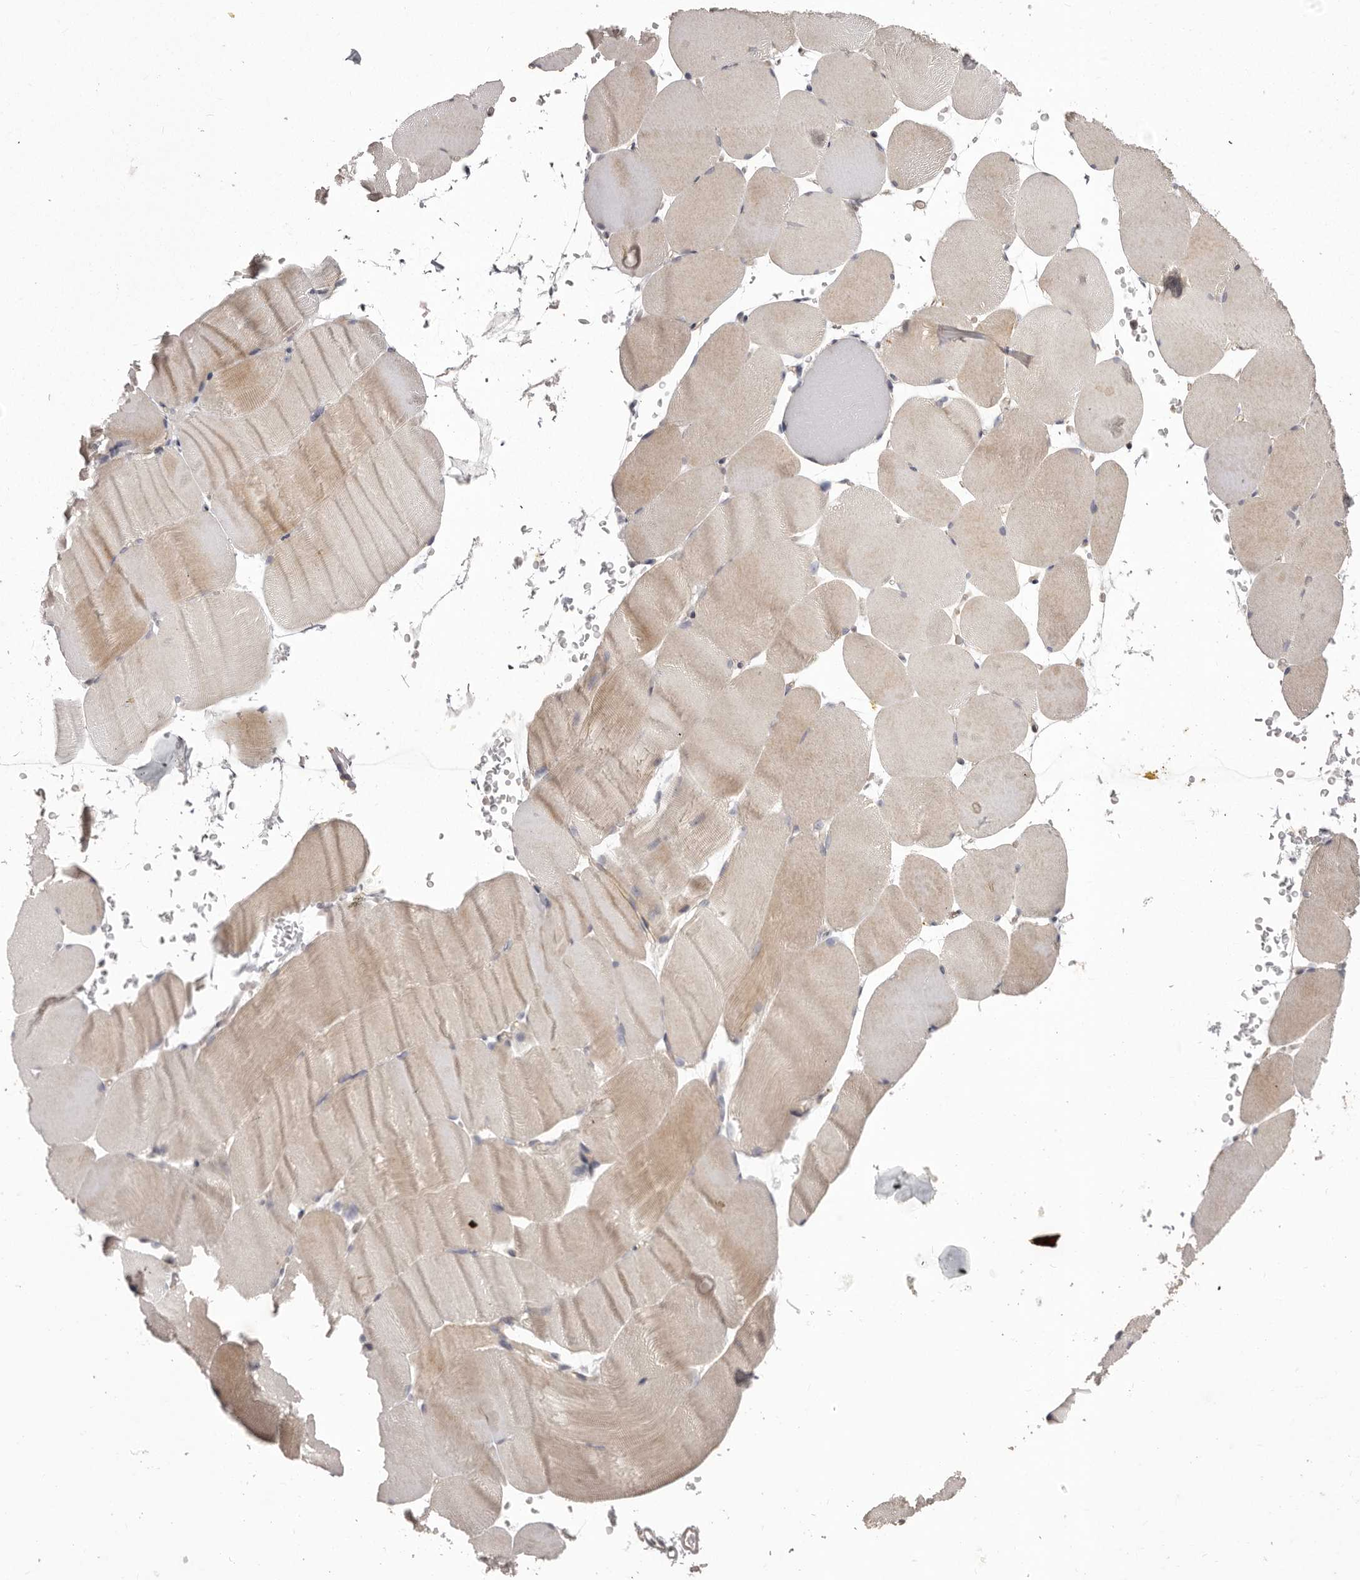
{"staining": {"intensity": "weak", "quantity": "<25%", "location": "cytoplasmic/membranous"}, "tissue": "skeletal muscle", "cell_type": "Myocytes", "image_type": "normal", "snomed": [{"axis": "morphology", "description": "Normal tissue, NOS"}, {"axis": "topography", "description": "Skeletal muscle"}, {"axis": "topography", "description": "Parathyroid gland"}], "caption": "Immunohistochemistry (IHC) image of benign human skeletal muscle stained for a protein (brown), which shows no expression in myocytes. (DAB immunohistochemistry visualized using brightfield microscopy, high magnification).", "gene": "HRH1", "patient": {"sex": "female", "age": 37}}